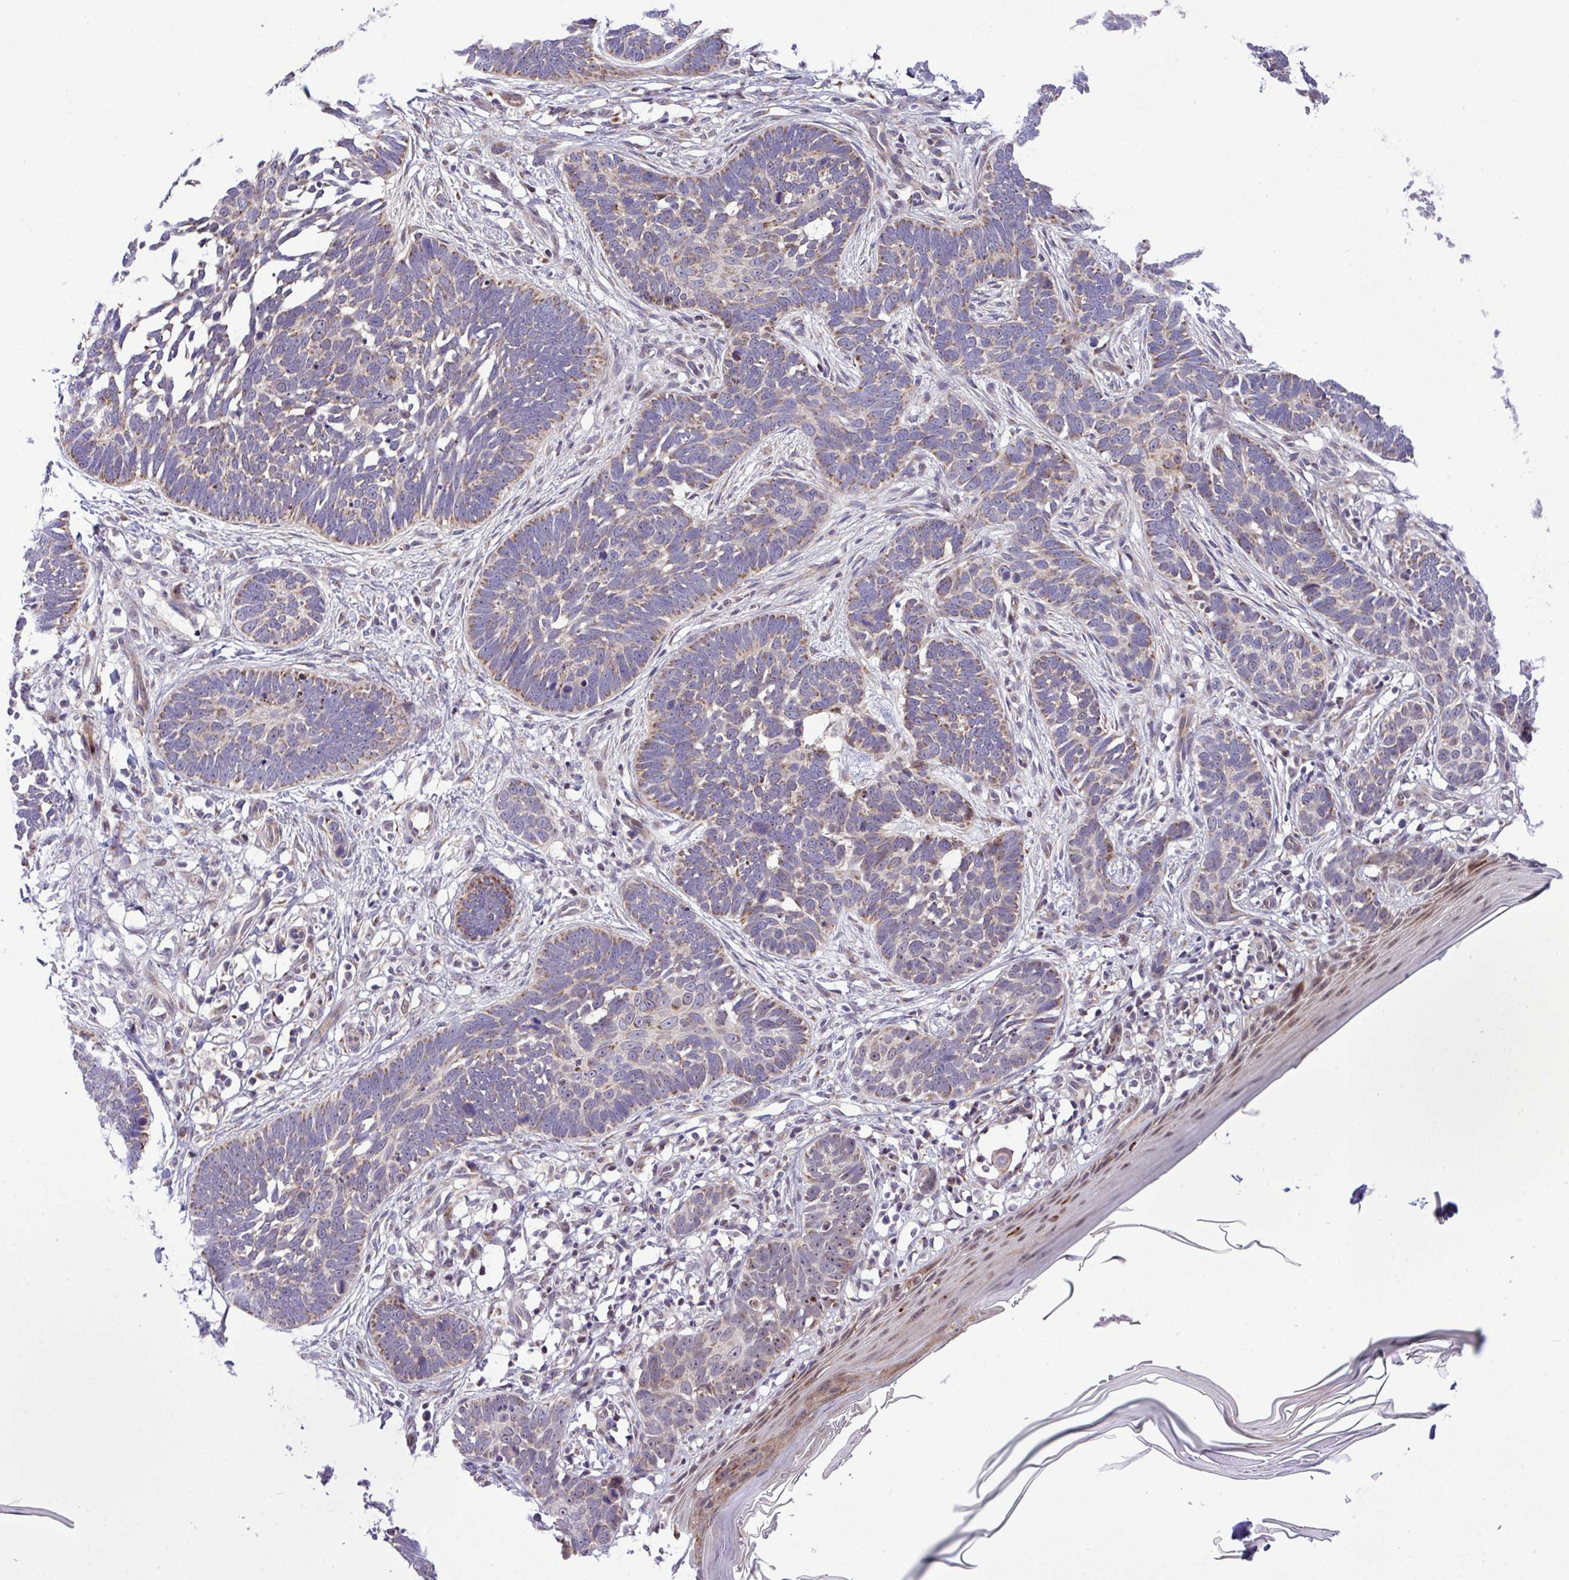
{"staining": {"intensity": "moderate", "quantity": "25%-75%", "location": "cytoplasmic/membranous"}, "tissue": "skin cancer", "cell_type": "Tumor cells", "image_type": "cancer", "snomed": [{"axis": "morphology", "description": "Normal tissue, NOS"}, {"axis": "morphology", "description": "Basal cell carcinoma"}, {"axis": "topography", "description": "Skin"}], "caption": "Tumor cells show medium levels of moderate cytoplasmic/membranous expression in approximately 25%-75% of cells in skin cancer (basal cell carcinoma).", "gene": "B3GNT9", "patient": {"sex": "male", "age": 77}}